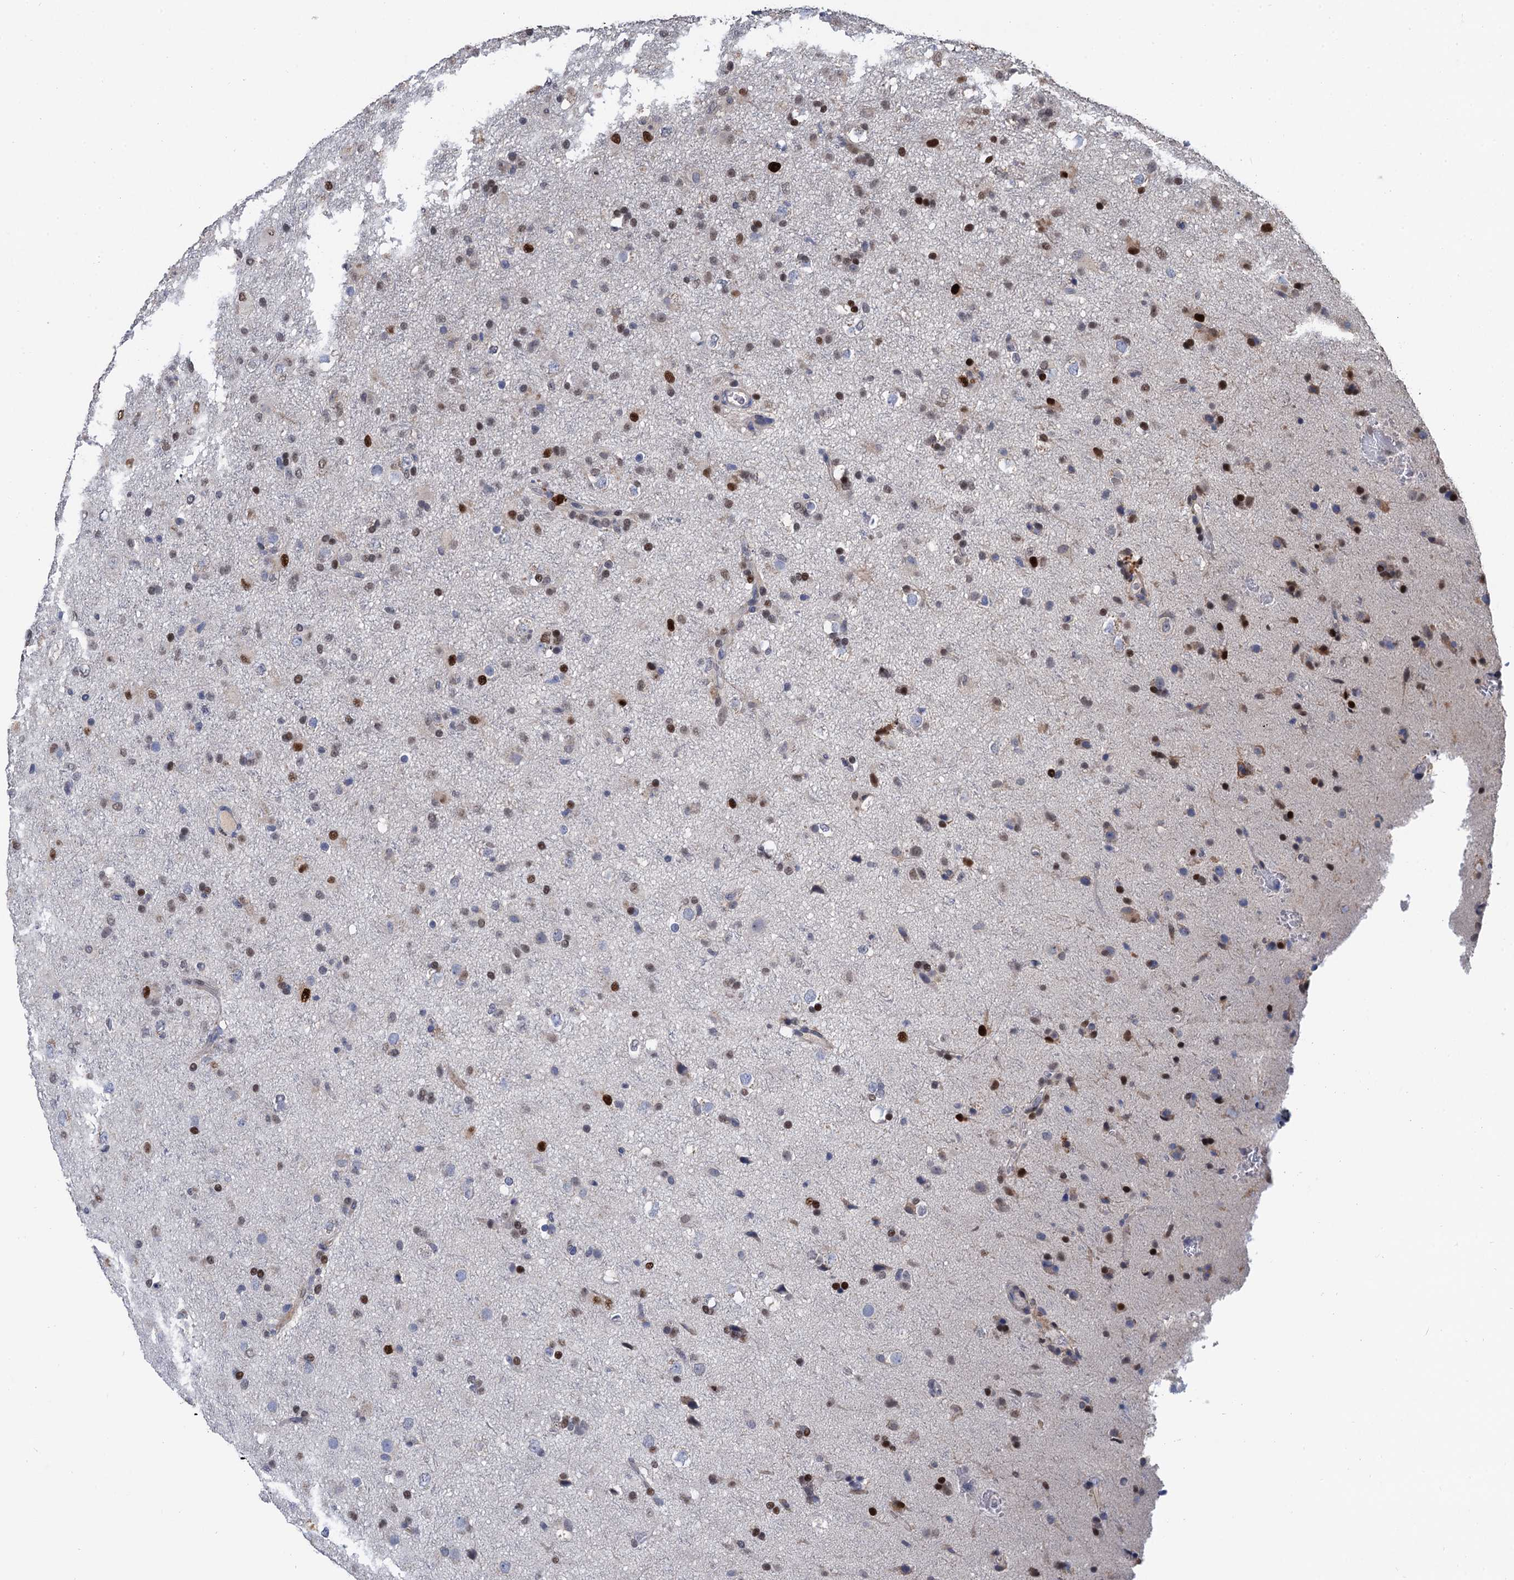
{"staining": {"intensity": "strong", "quantity": "25%-75%", "location": "nuclear"}, "tissue": "glioma", "cell_type": "Tumor cells", "image_type": "cancer", "snomed": [{"axis": "morphology", "description": "Glioma, malignant, Low grade"}, {"axis": "topography", "description": "Brain"}], "caption": "A high-resolution histopathology image shows immunohistochemistry (IHC) staining of glioma, which demonstrates strong nuclear positivity in about 25%-75% of tumor cells.", "gene": "TSEN34", "patient": {"sex": "male", "age": 65}}